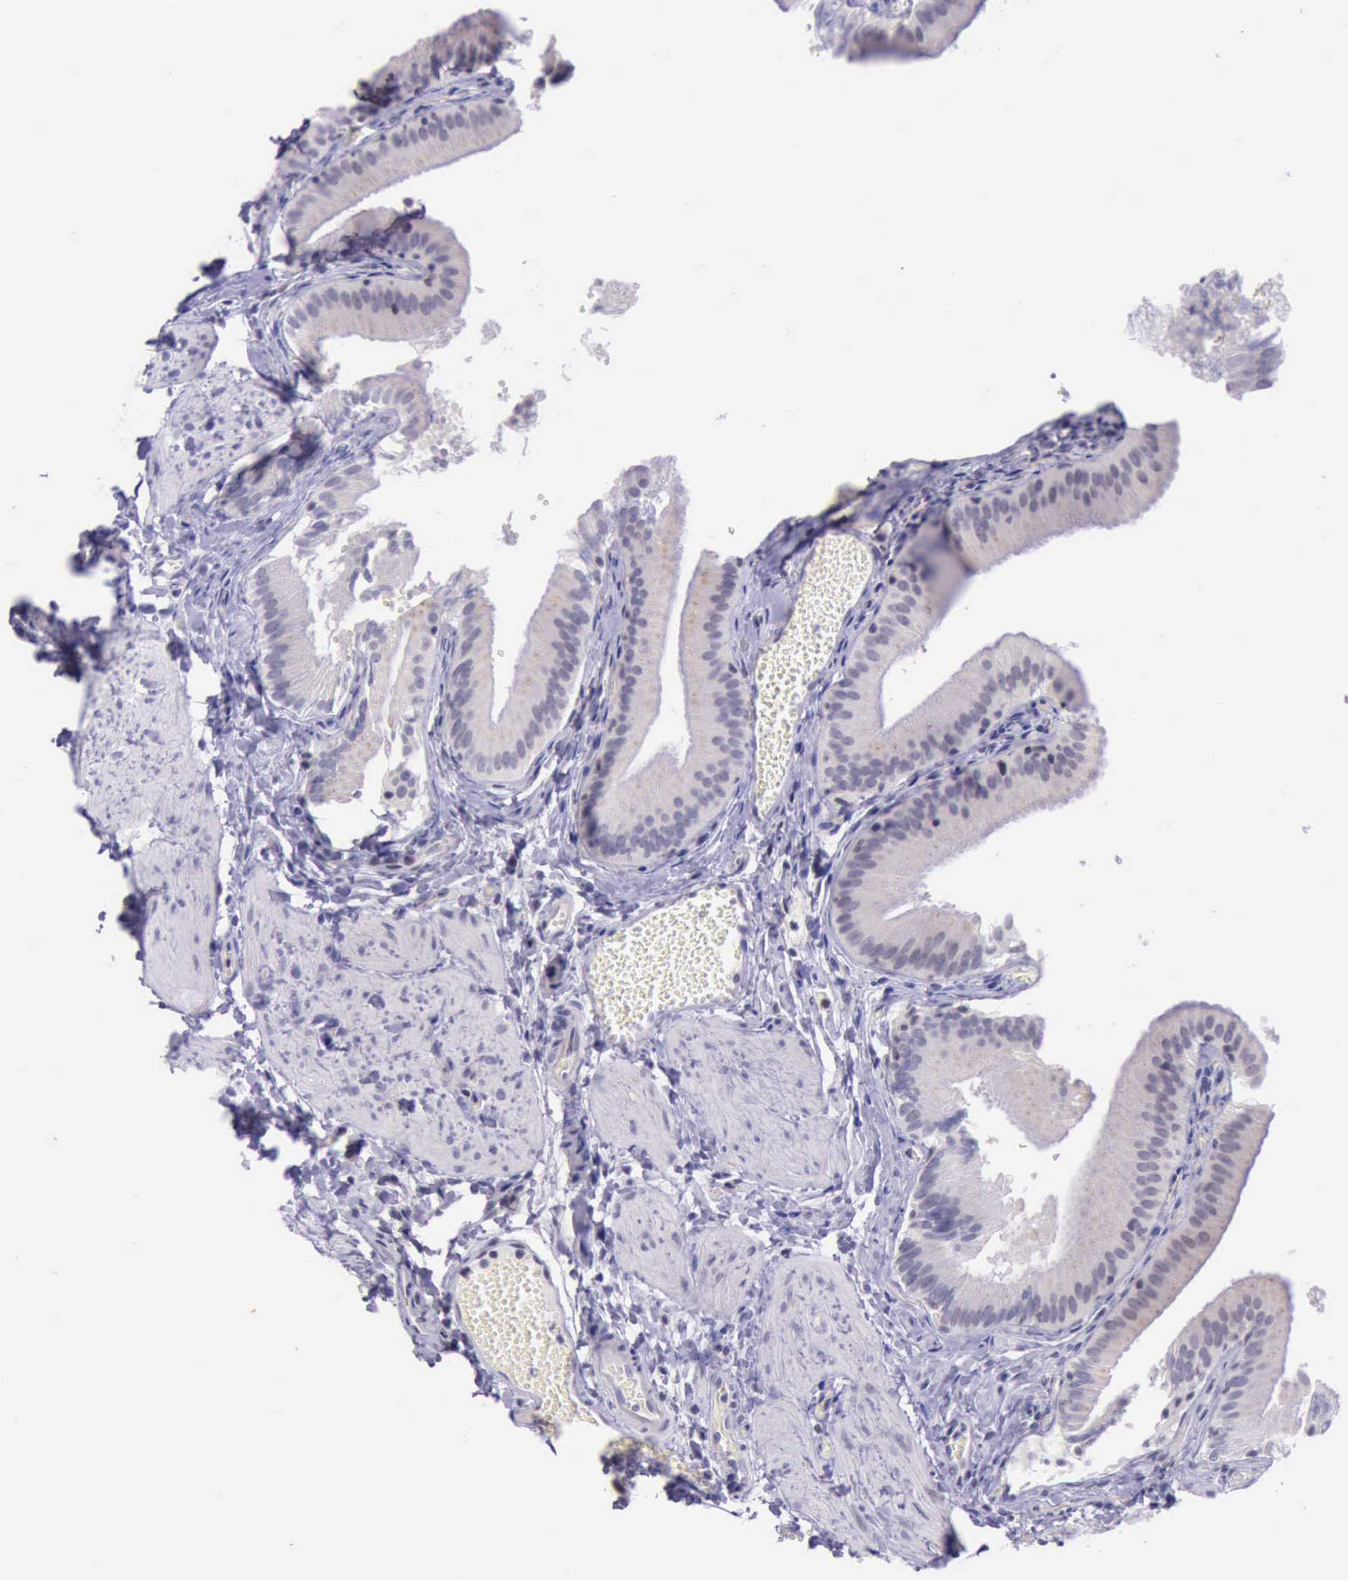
{"staining": {"intensity": "weak", "quantity": "25%-75%", "location": "cytoplasmic/membranous"}, "tissue": "gallbladder", "cell_type": "Glandular cells", "image_type": "normal", "snomed": [{"axis": "morphology", "description": "Normal tissue, NOS"}, {"axis": "topography", "description": "Gallbladder"}], "caption": "The histopathology image displays immunohistochemical staining of unremarkable gallbladder. There is weak cytoplasmic/membranous positivity is seen in approximately 25%-75% of glandular cells. The staining was performed using DAB (3,3'-diaminobenzidine) to visualize the protein expression in brown, while the nuclei were stained in blue with hematoxylin (Magnification: 20x).", "gene": "PARP1", "patient": {"sex": "female", "age": 24}}